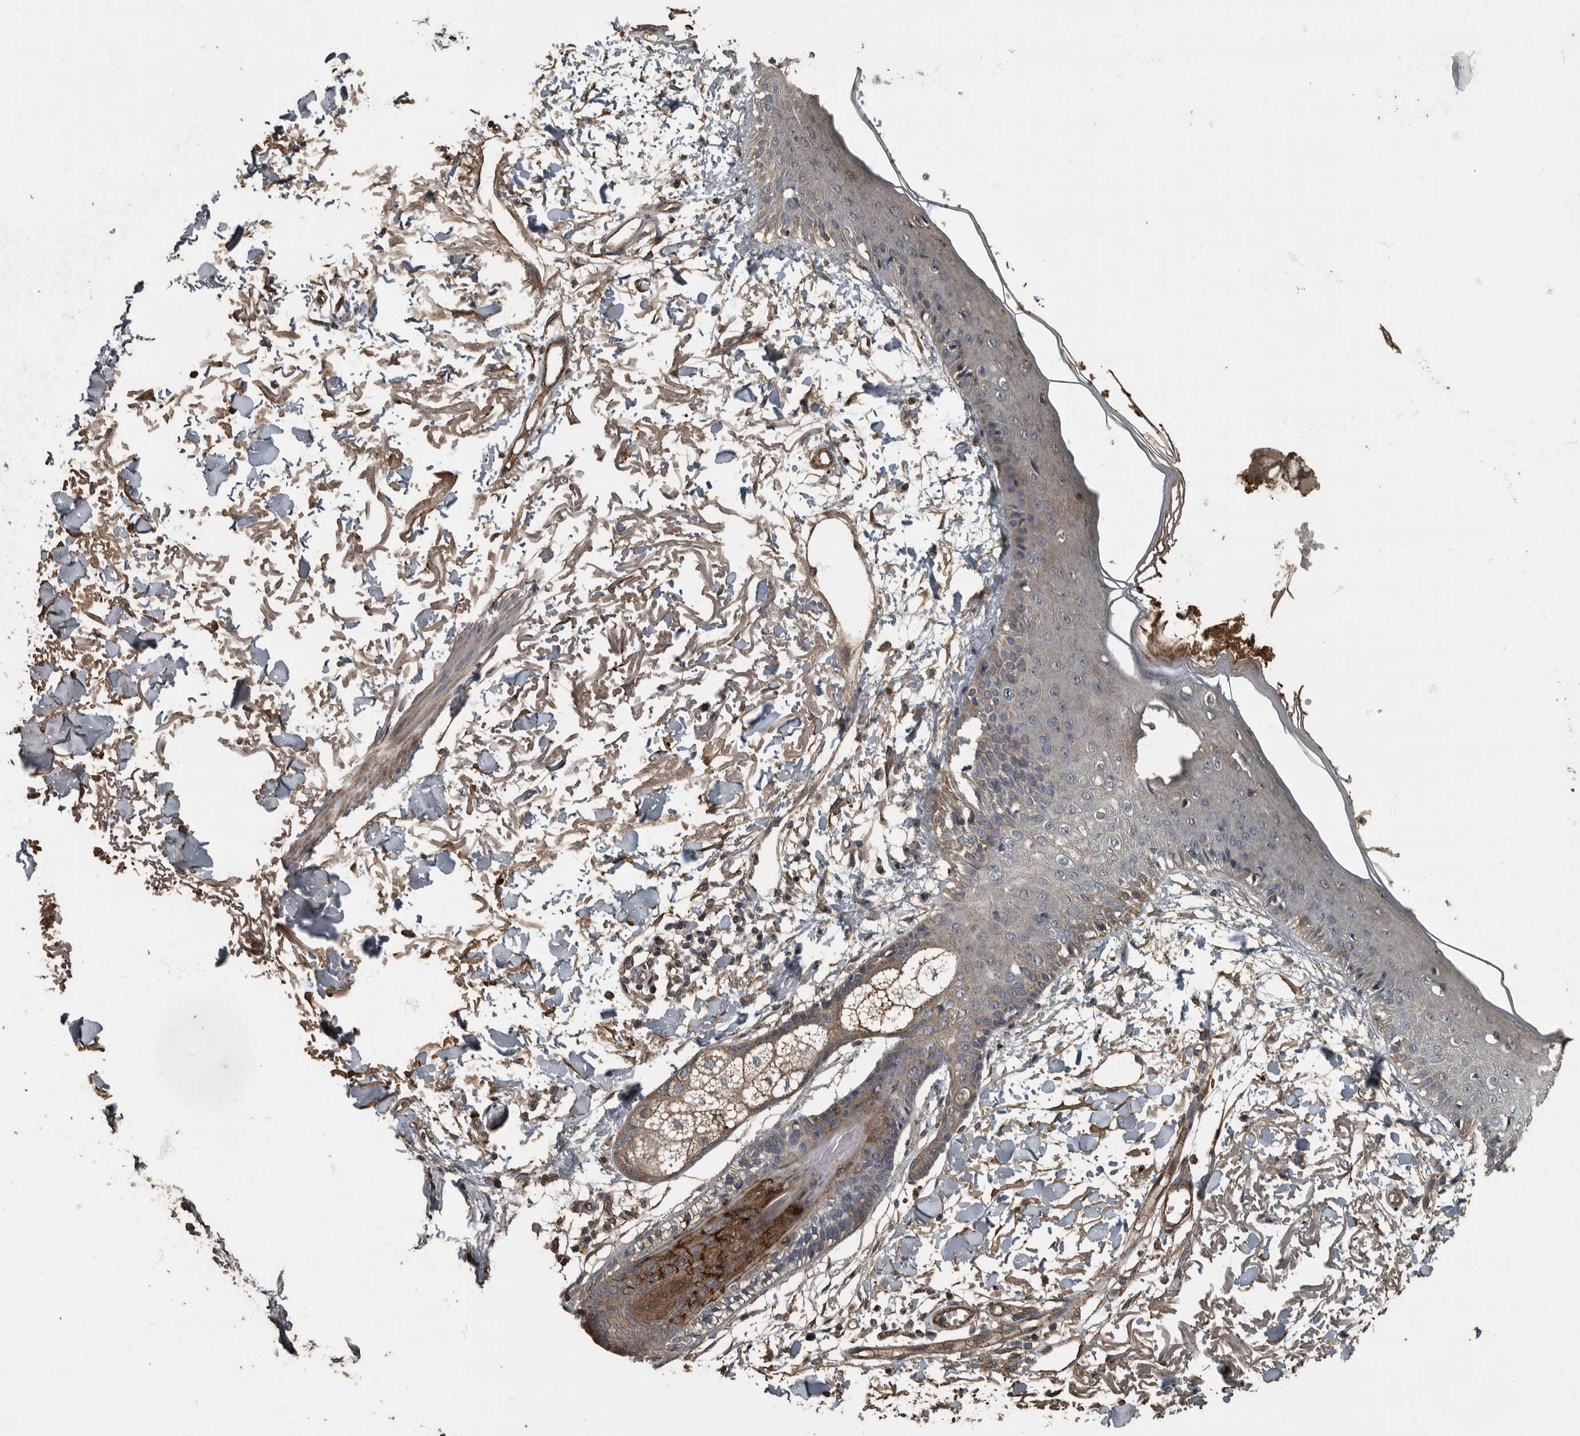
{"staining": {"intensity": "moderate", "quantity": "25%-75%", "location": "cytoplasmic/membranous"}, "tissue": "skin", "cell_type": "Fibroblasts", "image_type": "normal", "snomed": [{"axis": "morphology", "description": "Normal tissue, NOS"}, {"axis": "morphology", "description": "Squamous cell carcinoma, NOS"}, {"axis": "topography", "description": "Skin"}, {"axis": "topography", "description": "Peripheral nerve tissue"}], "caption": "This is a photomicrograph of immunohistochemistry staining of benign skin, which shows moderate expression in the cytoplasmic/membranous of fibroblasts.", "gene": "IL15RA", "patient": {"sex": "male", "age": 83}}